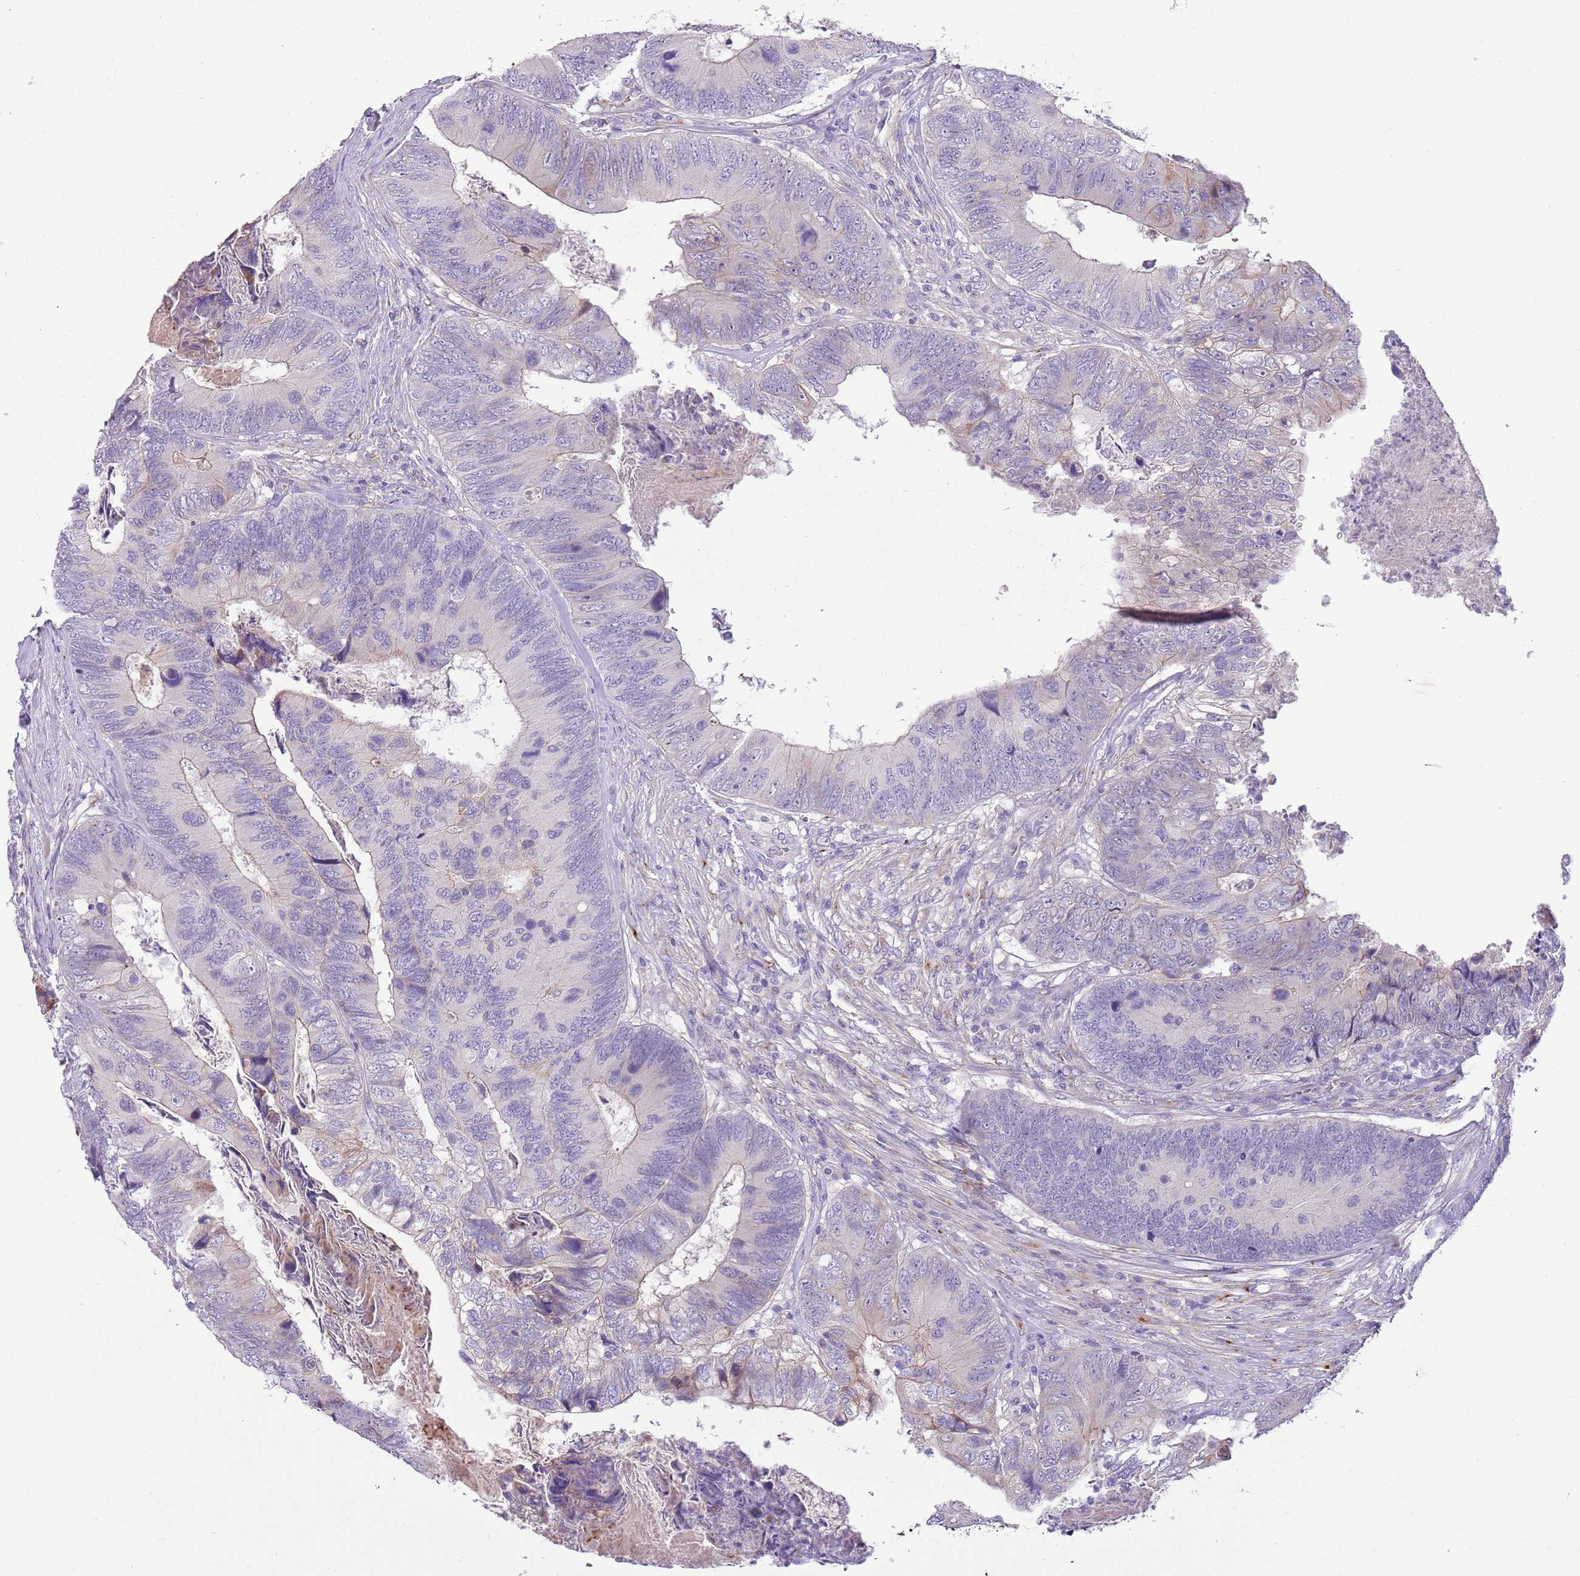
{"staining": {"intensity": "moderate", "quantity": "<25%", "location": "cytoplasmic/membranous"}, "tissue": "colorectal cancer", "cell_type": "Tumor cells", "image_type": "cancer", "snomed": [{"axis": "morphology", "description": "Adenocarcinoma, NOS"}, {"axis": "topography", "description": "Colon"}], "caption": "Protein positivity by IHC displays moderate cytoplasmic/membranous expression in about <25% of tumor cells in colorectal adenocarcinoma. (Stains: DAB in brown, nuclei in blue, Microscopy: brightfield microscopy at high magnification).", "gene": "CFAP73", "patient": {"sex": "female", "age": 67}}